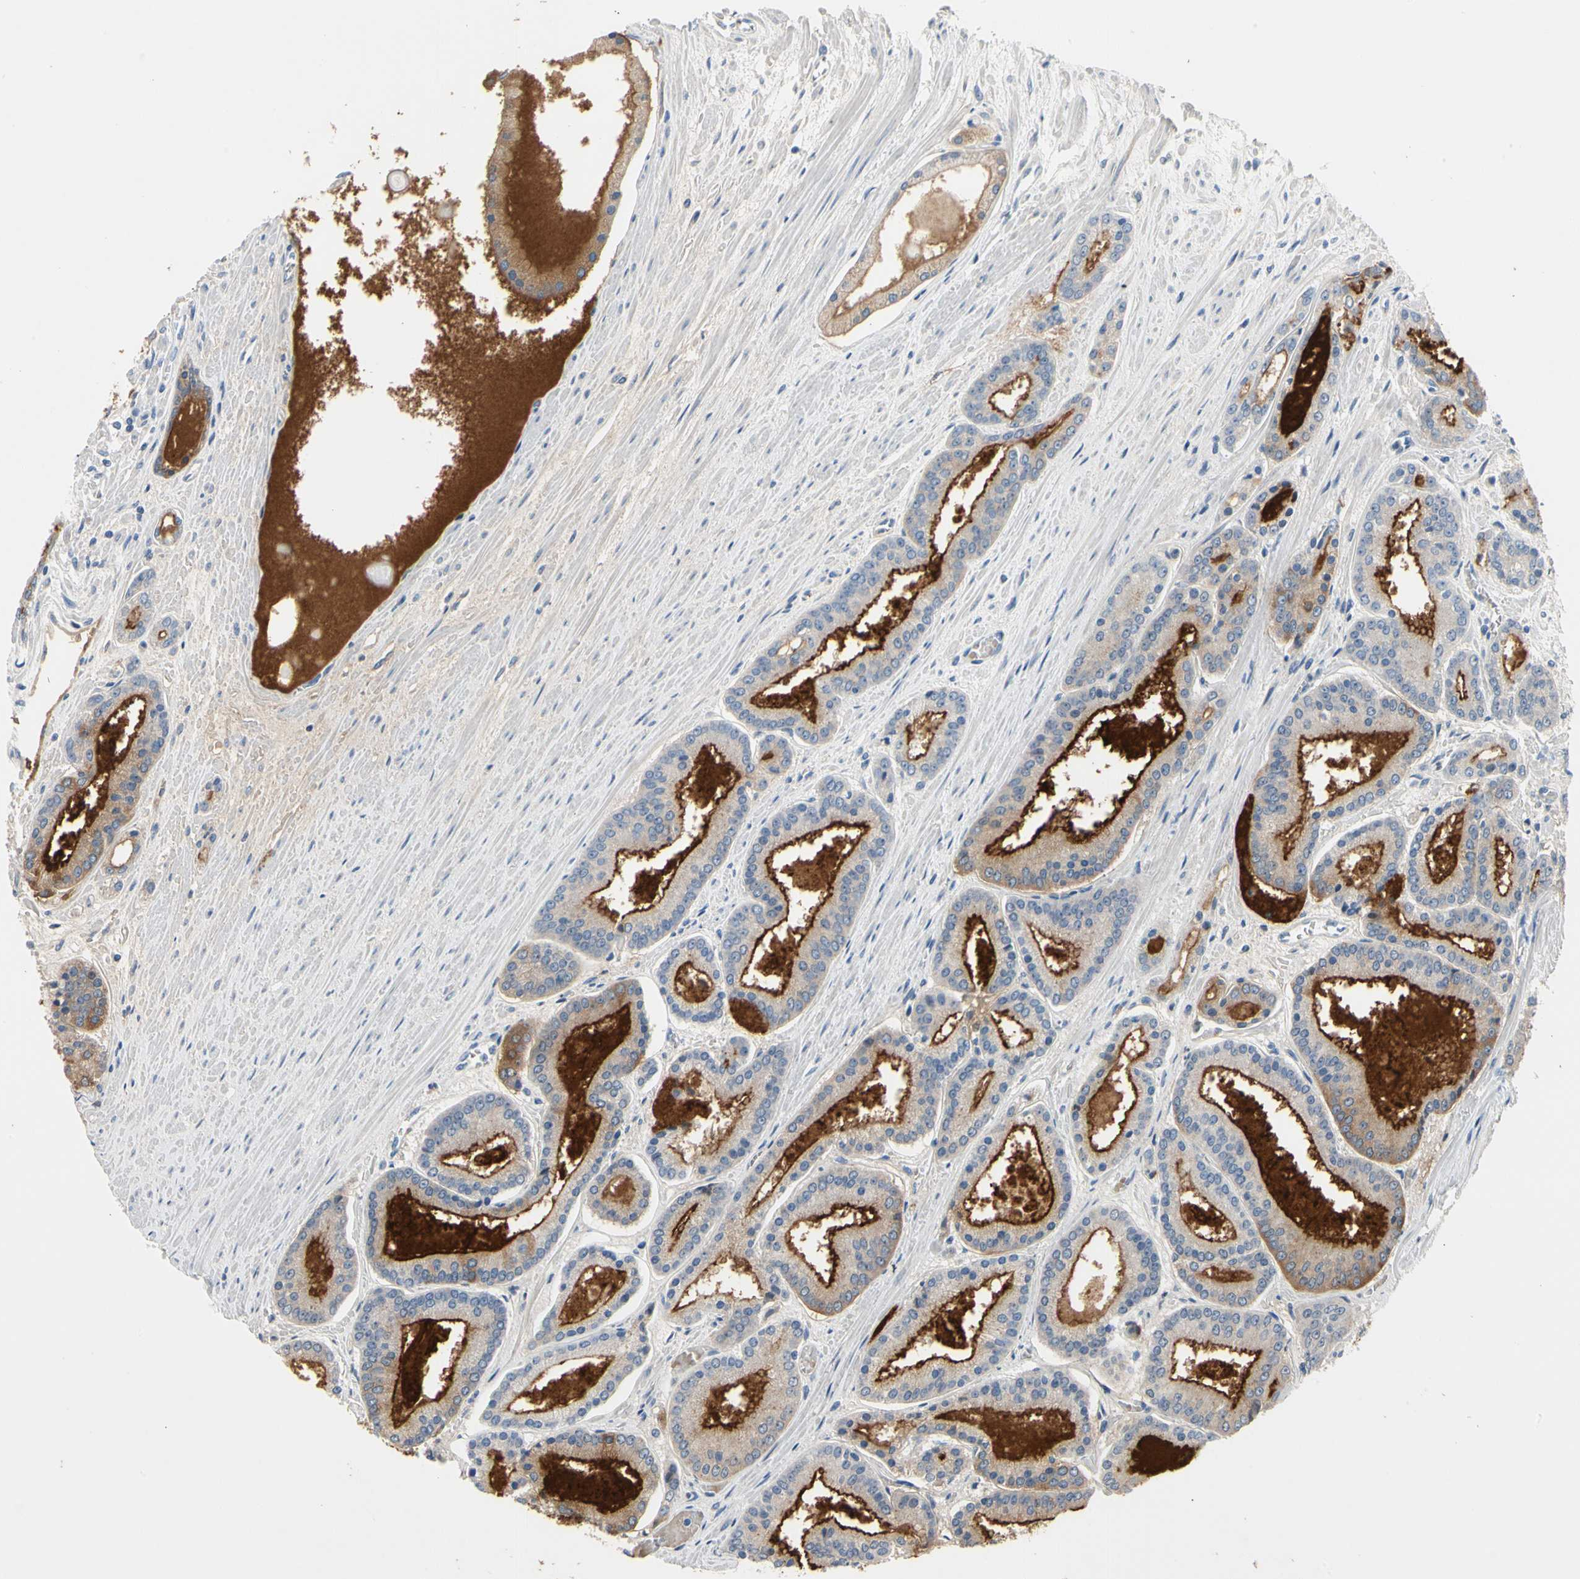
{"staining": {"intensity": "strong", "quantity": ">75%", "location": "cytoplasmic/membranous"}, "tissue": "prostate cancer", "cell_type": "Tumor cells", "image_type": "cancer", "snomed": [{"axis": "morphology", "description": "Adenocarcinoma, Low grade"}, {"axis": "topography", "description": "Prostate"}], "caption": "Brown immunohistochemical staining in prostate cancer (low-grade adenocarcinoma) shows strong cytoplasmic/membranous positivity in about >75% of tumor cells.", "gene": "MARK1", "patient": {"sex": "male", "age": 59}}